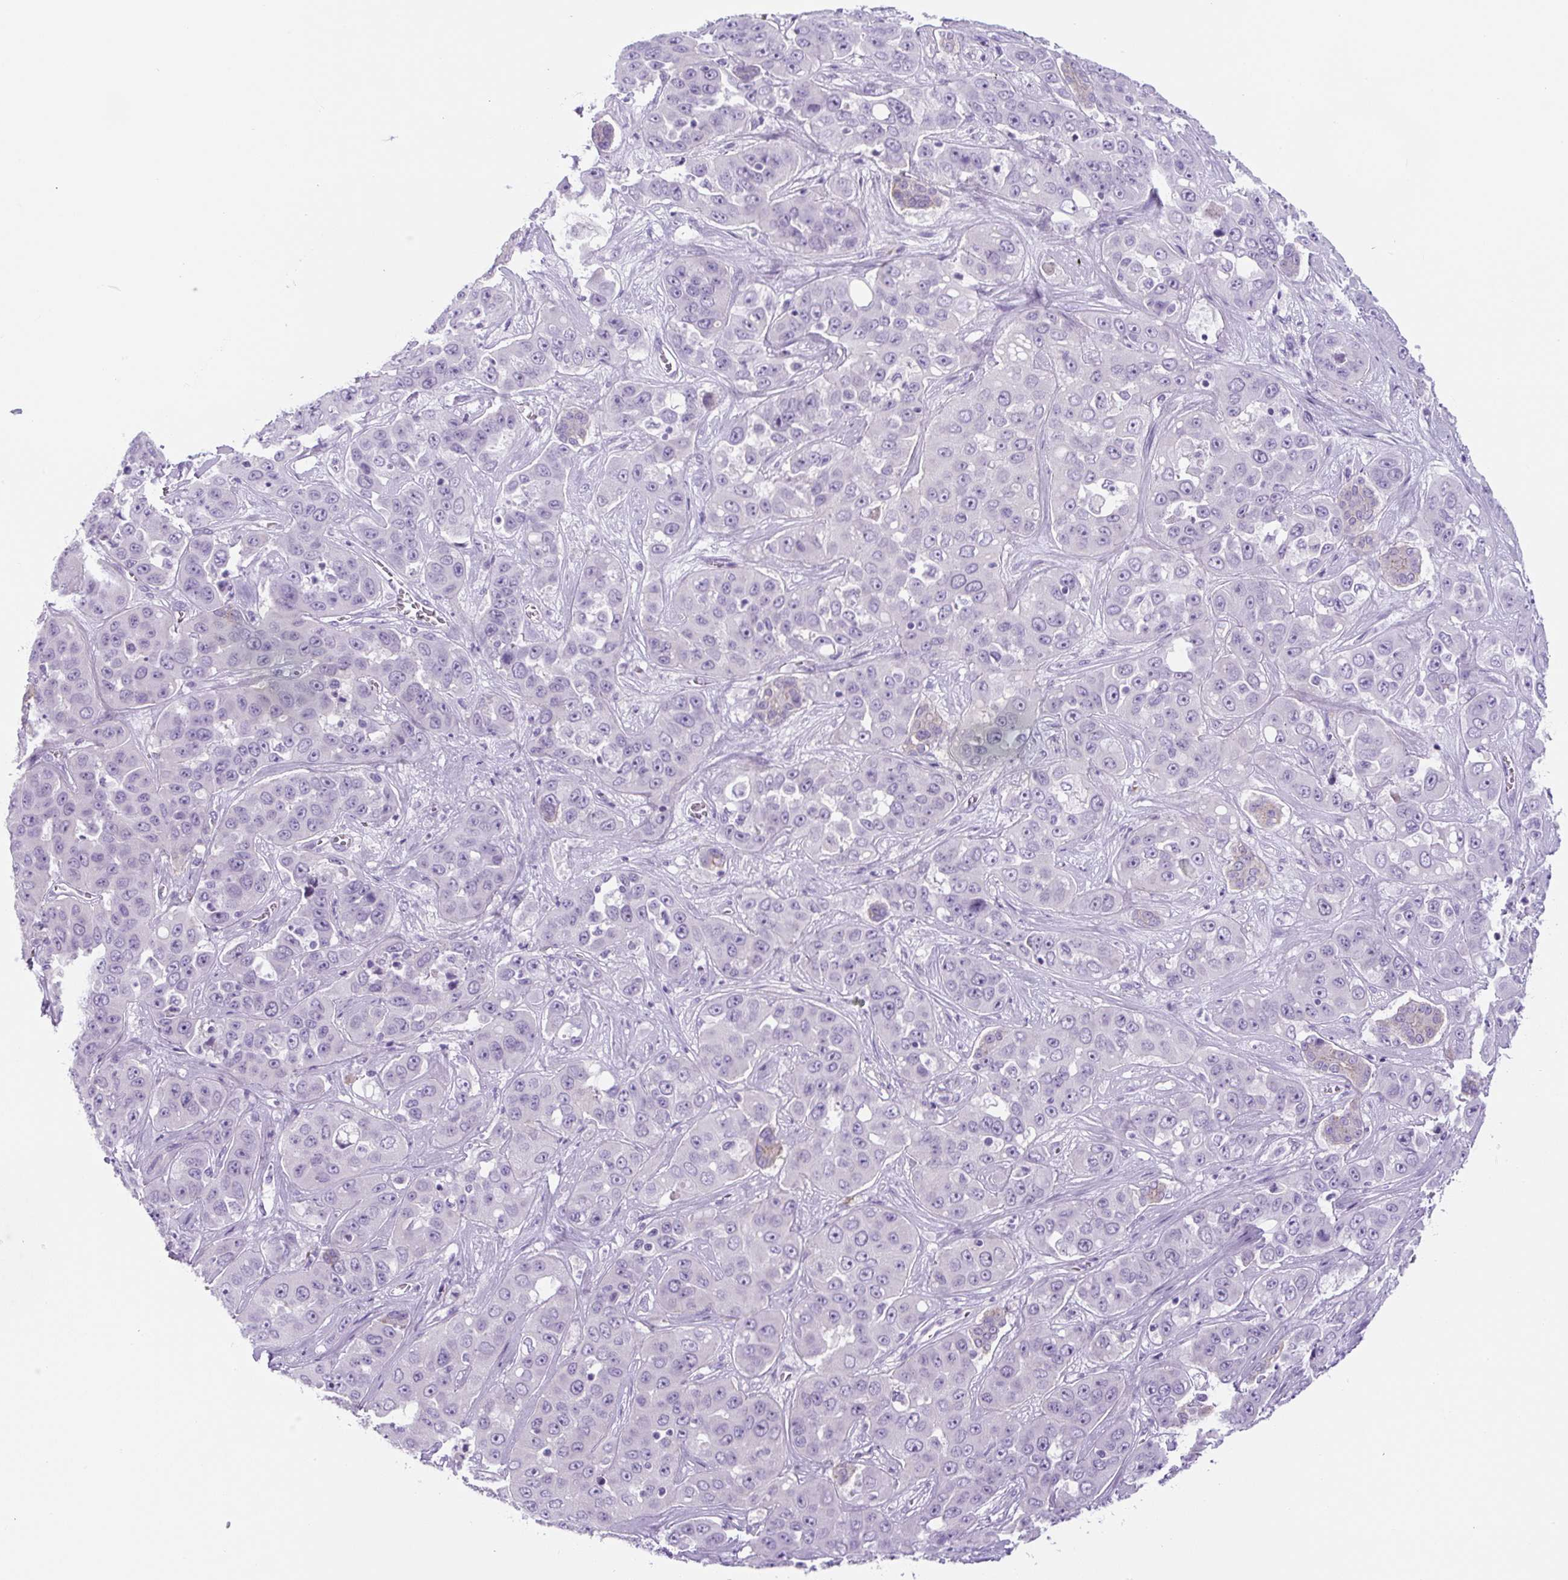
{"staining": {"intensity": "negative", "quantity": "none", "location": "none"}, "tissue": "liver cancer", "cell_type": "Tumor cells", "image_type": "cancer", "snomed": [{"axis": "morphology", "description": "Cholangiocarcinoma"}, {"axis": "topography", "description": "Liver"}], "caption": "A histopathology image of human cholangiocarcinoma (liver) is negative for staining in tumor cells.", "gene": "ADAMTS19", "patient": {"sex": "female", "age": 52}}